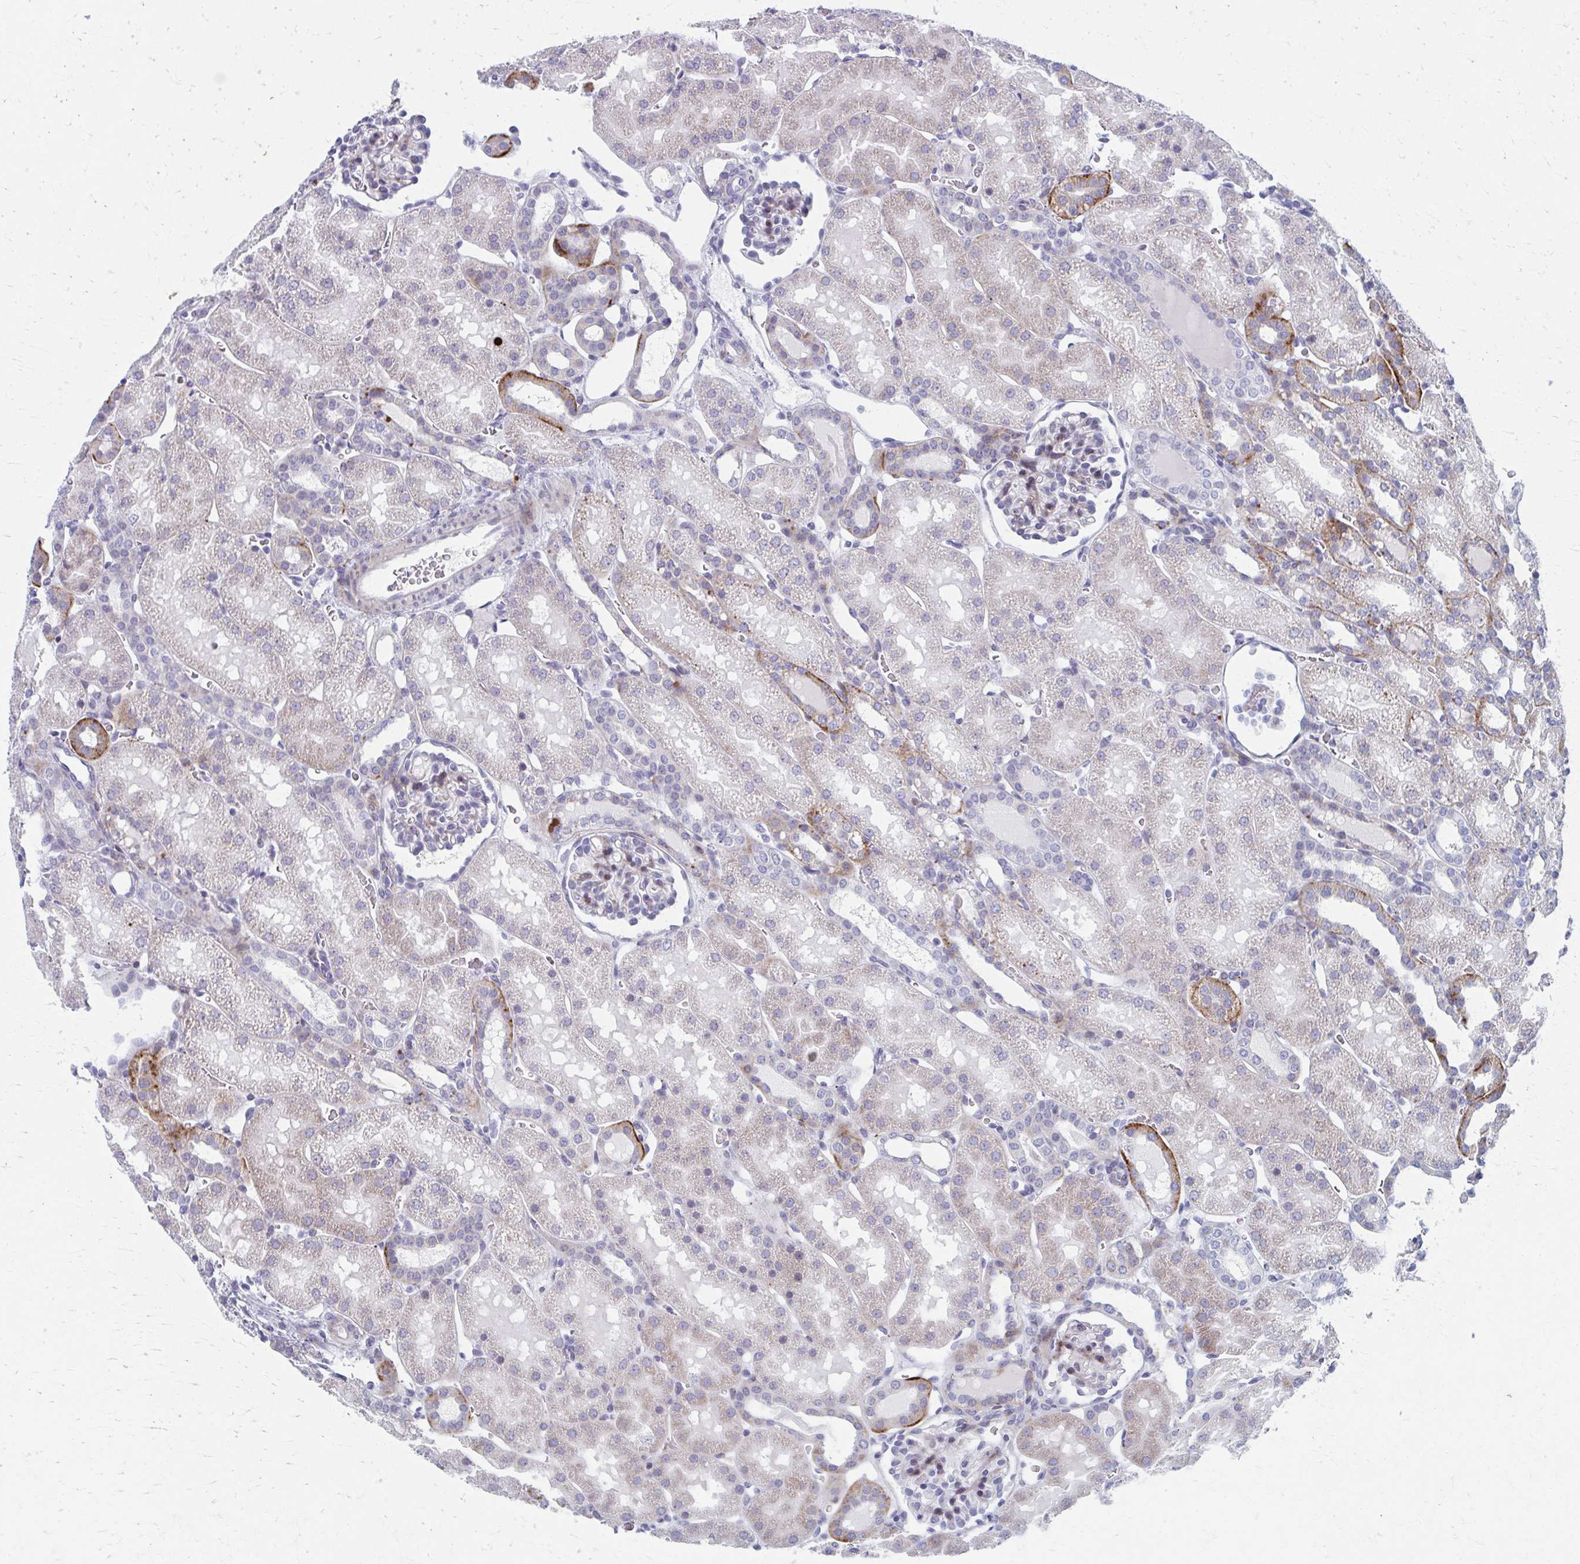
{"staining": {"intensity": "negative", "quantity": "none", "location": "none"}, "tissue": "kidney", "cell_type": "Cells in glomeruli", "image_type": "normal", "snomed": [{"axis": "morphology", "description": "Normal tissue, NOS"}, {"axis": "topography", "description": "Kidney"}], "caption": "Histopathology image shows no significant protein staining in cells in glomeruli of unremarkable kidney.", "gene": "OLFM2", "patient": {"sex": "male", "age": 2}}